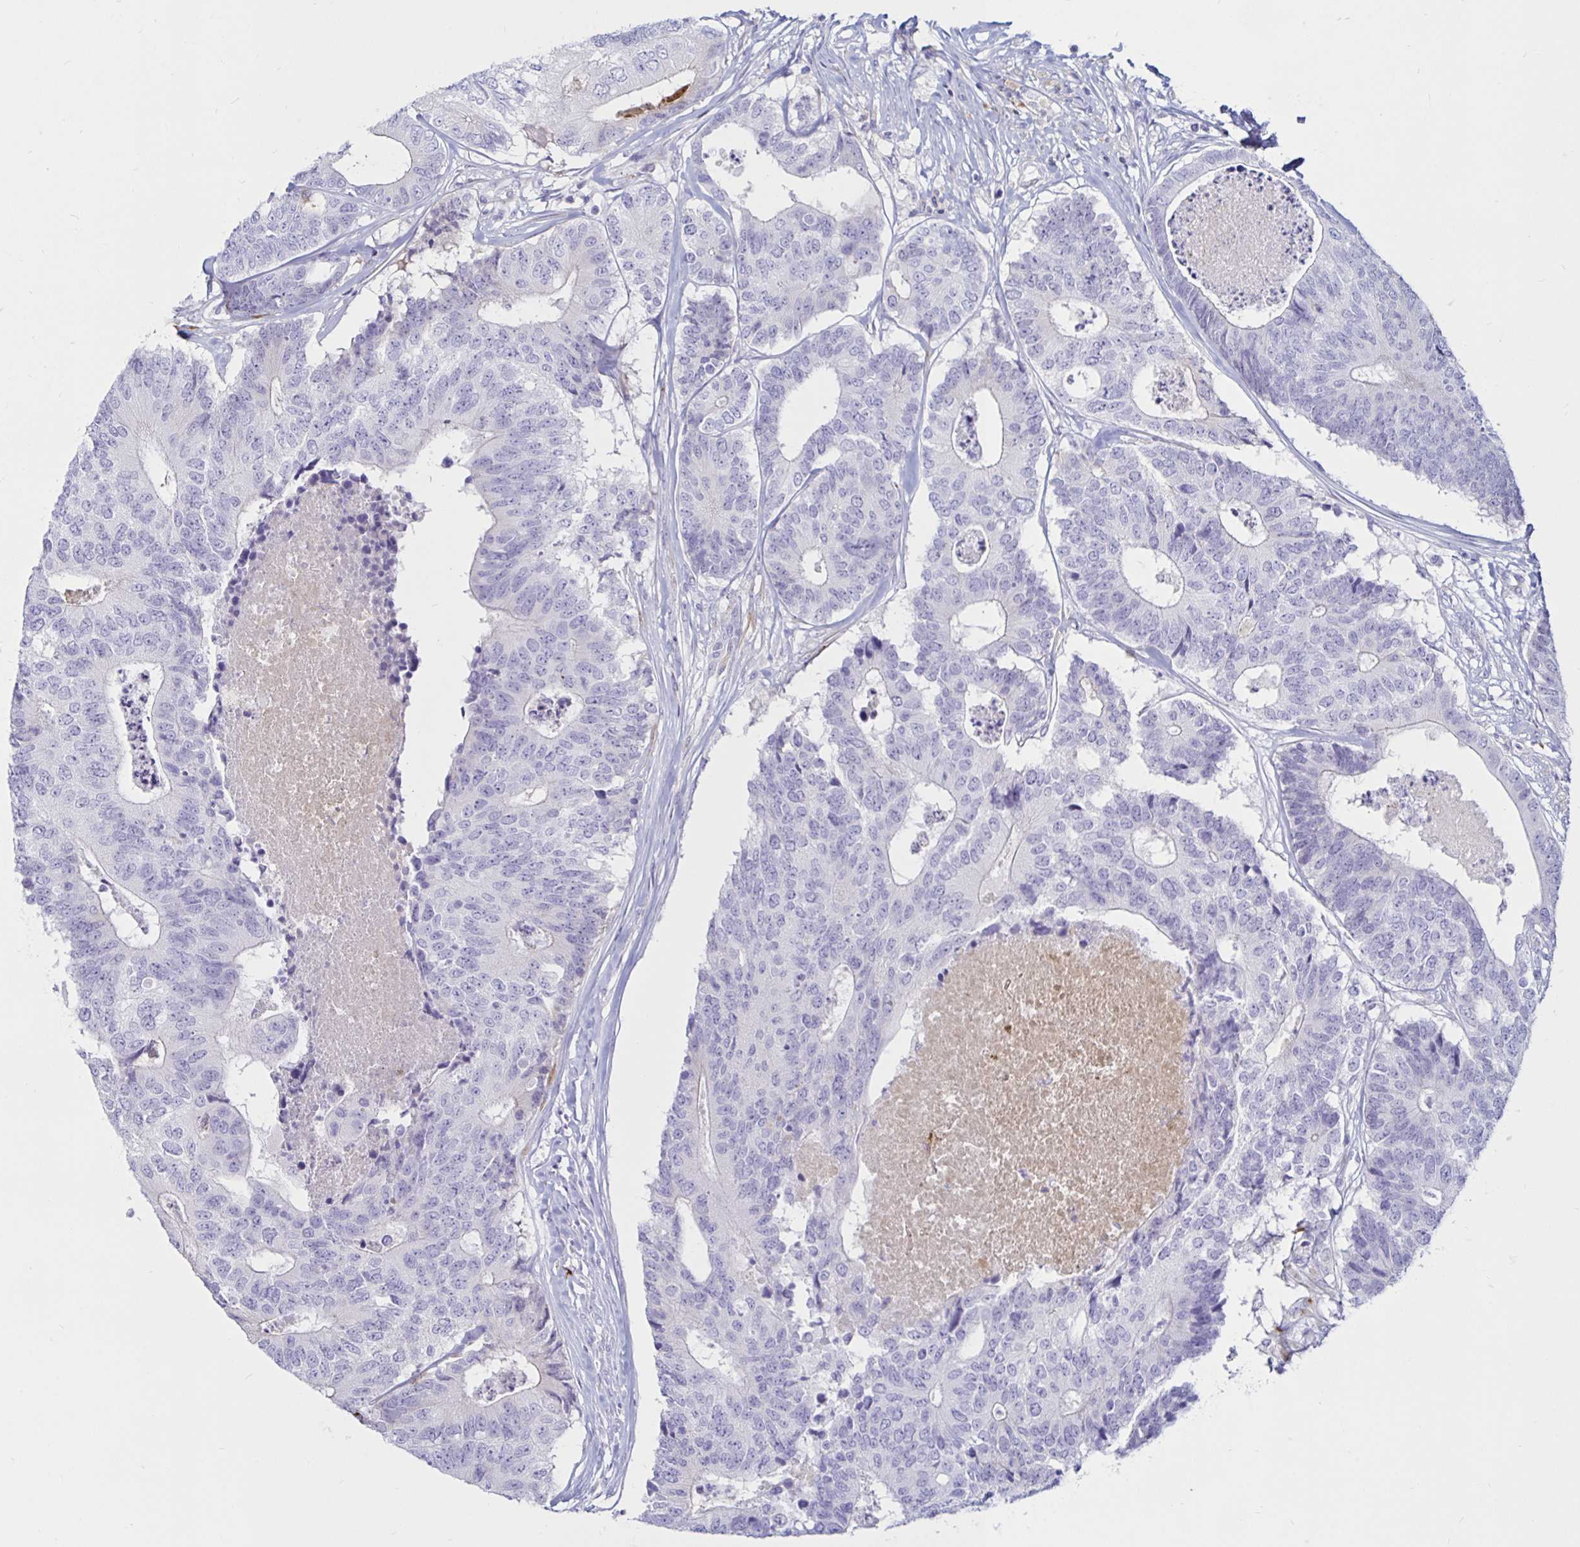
{"staining": {"intensity": "negative", "quantity": "none", "location": "none"}, "tissue": "colorectal cancer", "cell_type": "Tumor cells", "image_type": "cancer", "snomed": [{"axis": "morphology", "description": "Adenocarcinoma, NOS"}, {"axis": "topography", "description": "Colon"}], "caption": "Immunohistochemistry (IHC) micrograph of neoplastic tissue: colorectal adenocarcinoma stained with DAB demonstrates no significant protein staining in tumor cells. Nuclei are stained in blue.", "gene": "TIMP1", "patient": {"sex": "female", "age": 67}}